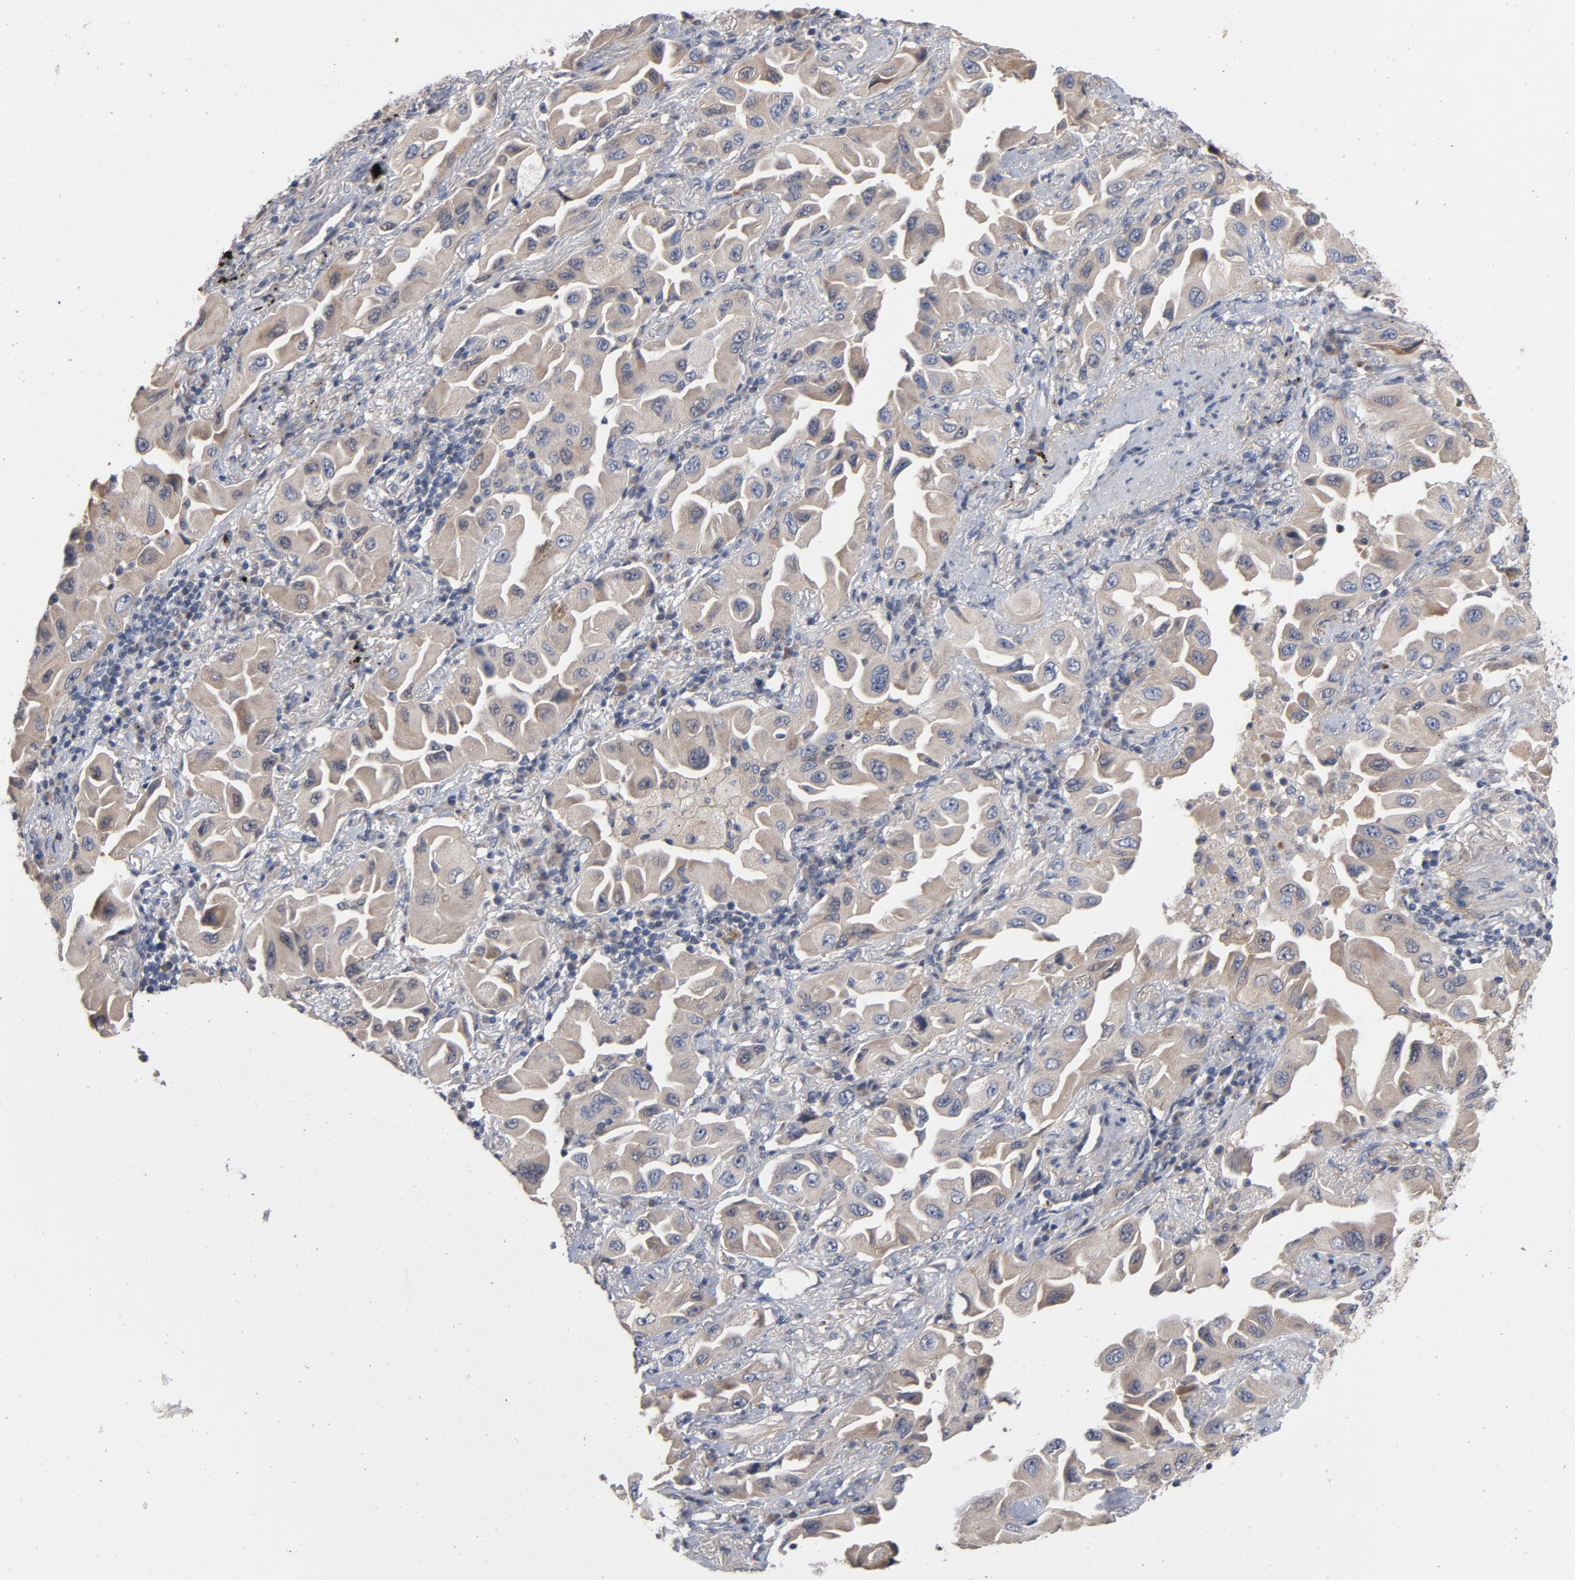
{"staining": {"intensity": "weak", "quantity": ">75%", "location": "cytoplasmic/membranous"}, "tissue": "lung cancer", "cell_type": "Tumor cells", "image_type": "cancer", "snomed": [{"axis": "morphology", "description": "Adenocarcinoma, NOS"}, {"axis": "topography", "description": "Lung"}], "caption": "Immunohistochemistry micrograph of neoplastic tissue: human lung adenocarcinoma stained using IHC demonstrates low levels of weak protein expression localized specifically in the cytoplasmic/membranous of tumor cells, appearing as a cytoplasmic/membranous brown color.", "gene": "CCDC134", "patient": {"sex": "female", "age": 65}}